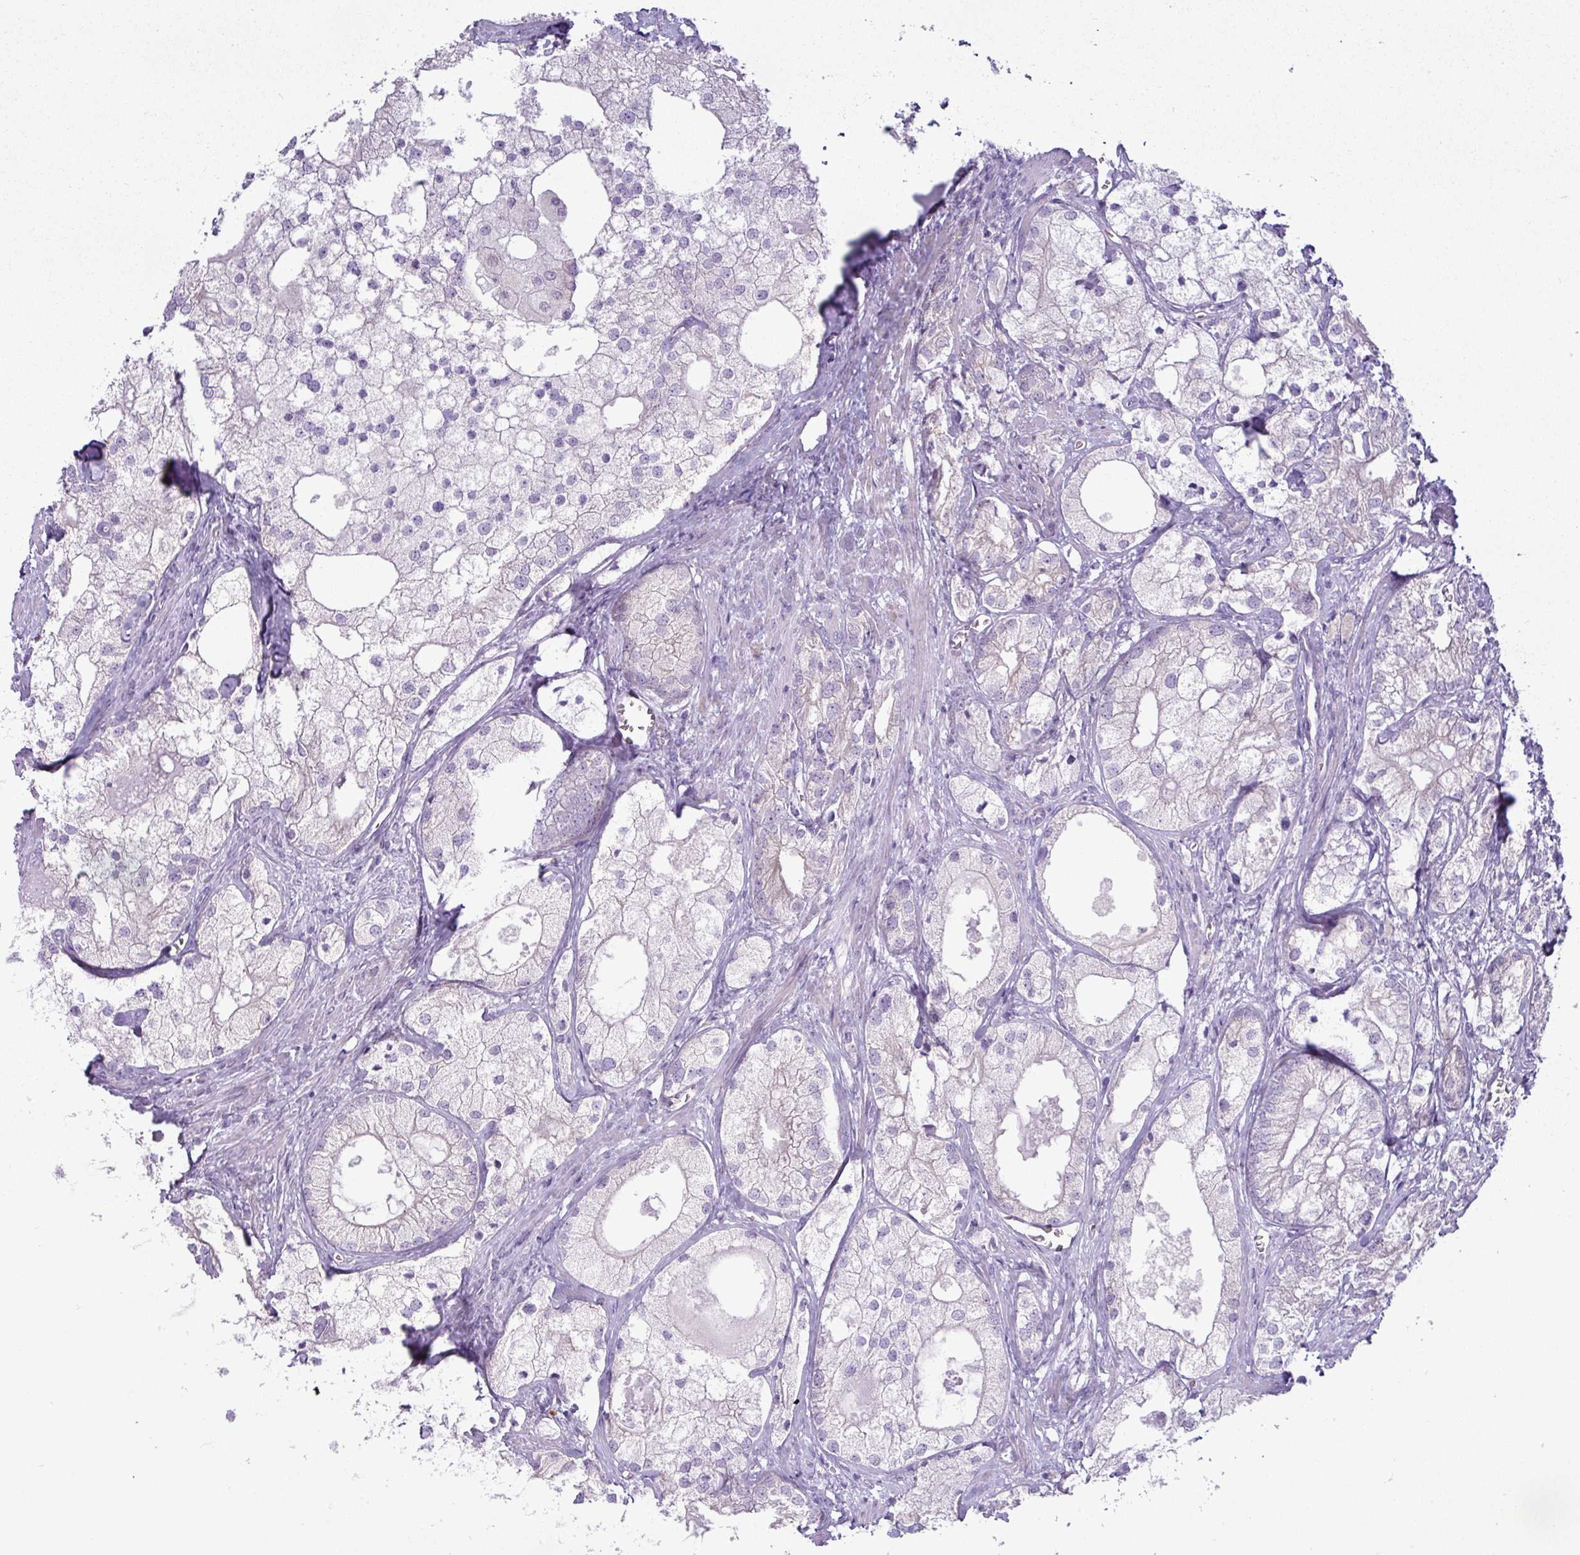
{"staining": {"intensity": "negative", "quantity": "none", "location": "none"}, "tissue": "prostate cancer", "cell_type": "Tumor cells", "image_type": "cancer", "snomed": [{"axis": "morphology", "description": "Adenocarcinoma, Low grade"}, {"axis": "topography", "description": "Prostate"}], "caption": "There is no significant staining in tumor cells of prostate cancer (low-grade adenocarcinoma).", "gene": "TOR1AIP2", "patient": {"sex": "male", "age": 69}}